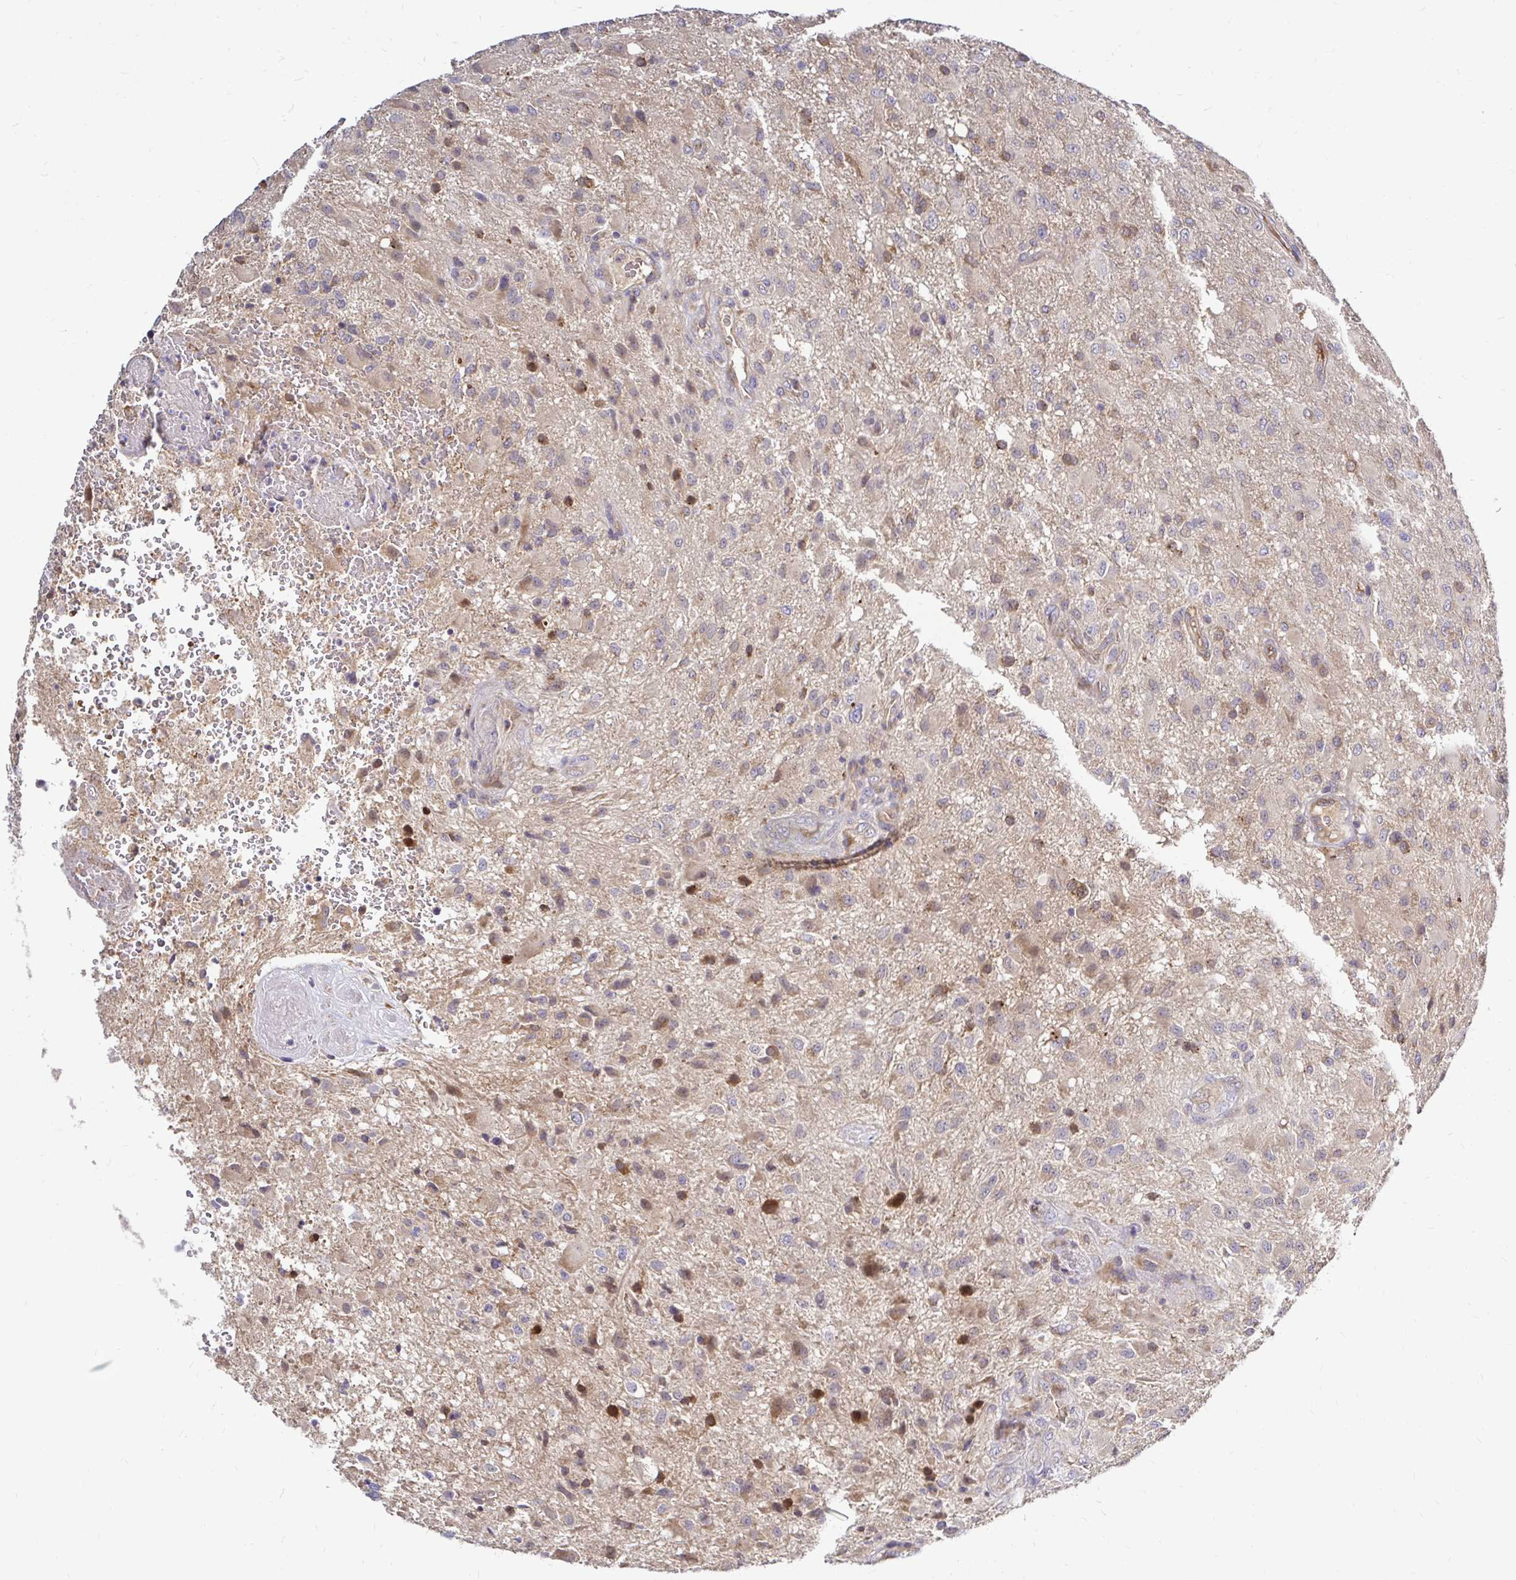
{"staining": {"intensity": "moderate", "quantity": ">75%", "location": "cytoplasmic/membranous"}, "tissue": "glioma", "cell_type": "Tumor cells", "image_type": "cancer", "snomed": [{"axis": "morphology", "description": "Glioma, malignant, High grade"}, {"axis": "topography", "description": "Brain"}], "caption": "An image showing moderate cytoplasmic/membranous staining in about >75% of tumor cells in malignant glioma (high-grade), as visualized by brown immunohistochemical staining.", "gene": "ARHGEF37", "patient": {"sex": "male", "age": 53}}